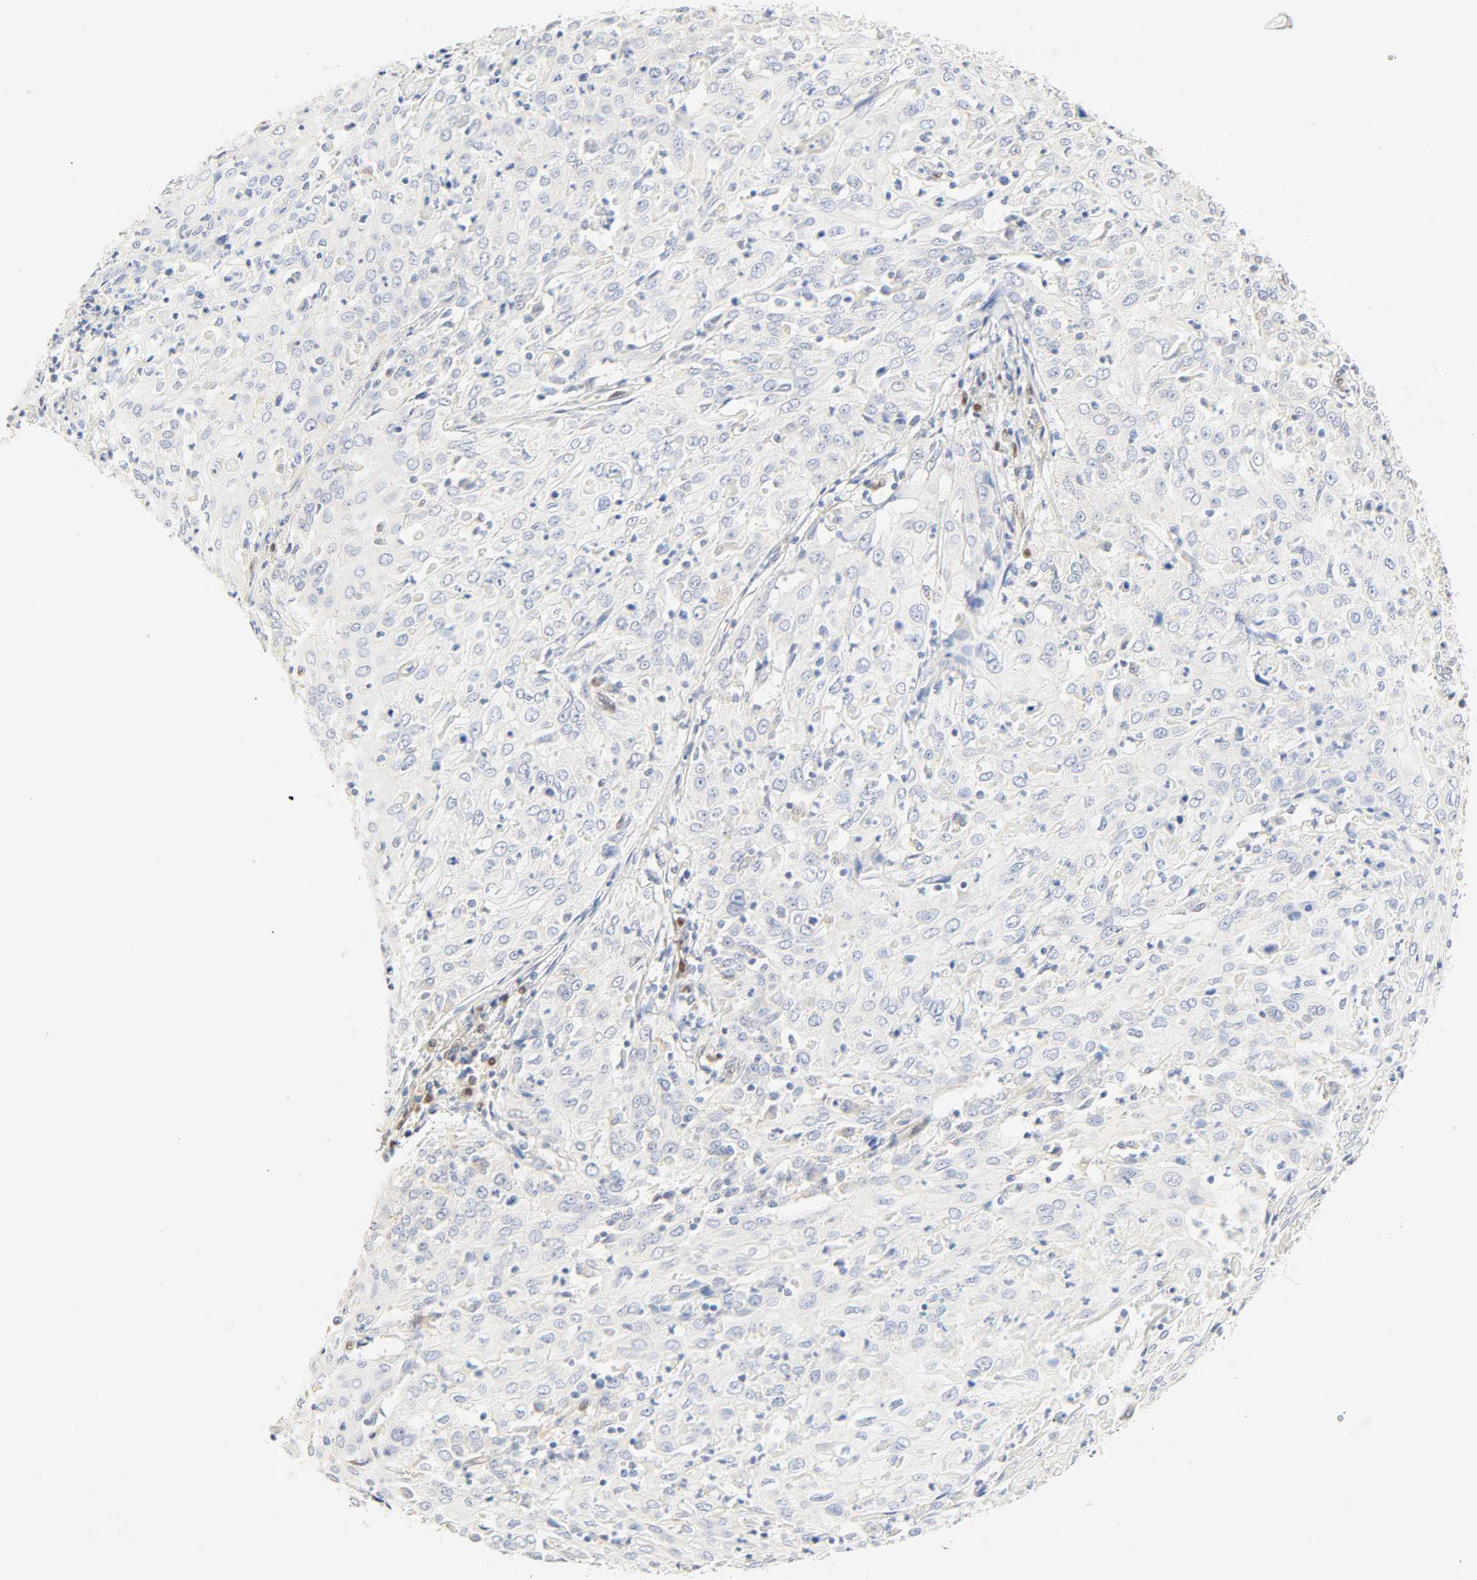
{"staining": {"intensity": "negative", "quantity": "none", "location": "none"}, "tissue": "cervical cancer", "cell_type": "Tumor cells", "image_type": "cancer", "snomed": [{"axis": "morphology", "description": "Squamous cell carcinoma, NOS"}, {"axis": "topography", "description": "Cervix"}], "caption": "Tumor cells are negative for brown protein staining in cervical cancer (squamous cell carcinoma). (Immunohistochemistry (ihc), brightfield microscopy, high magnification).", "gene": "BORCS8-MEF2B", "patient": {"sex": "female", "age": 39}}